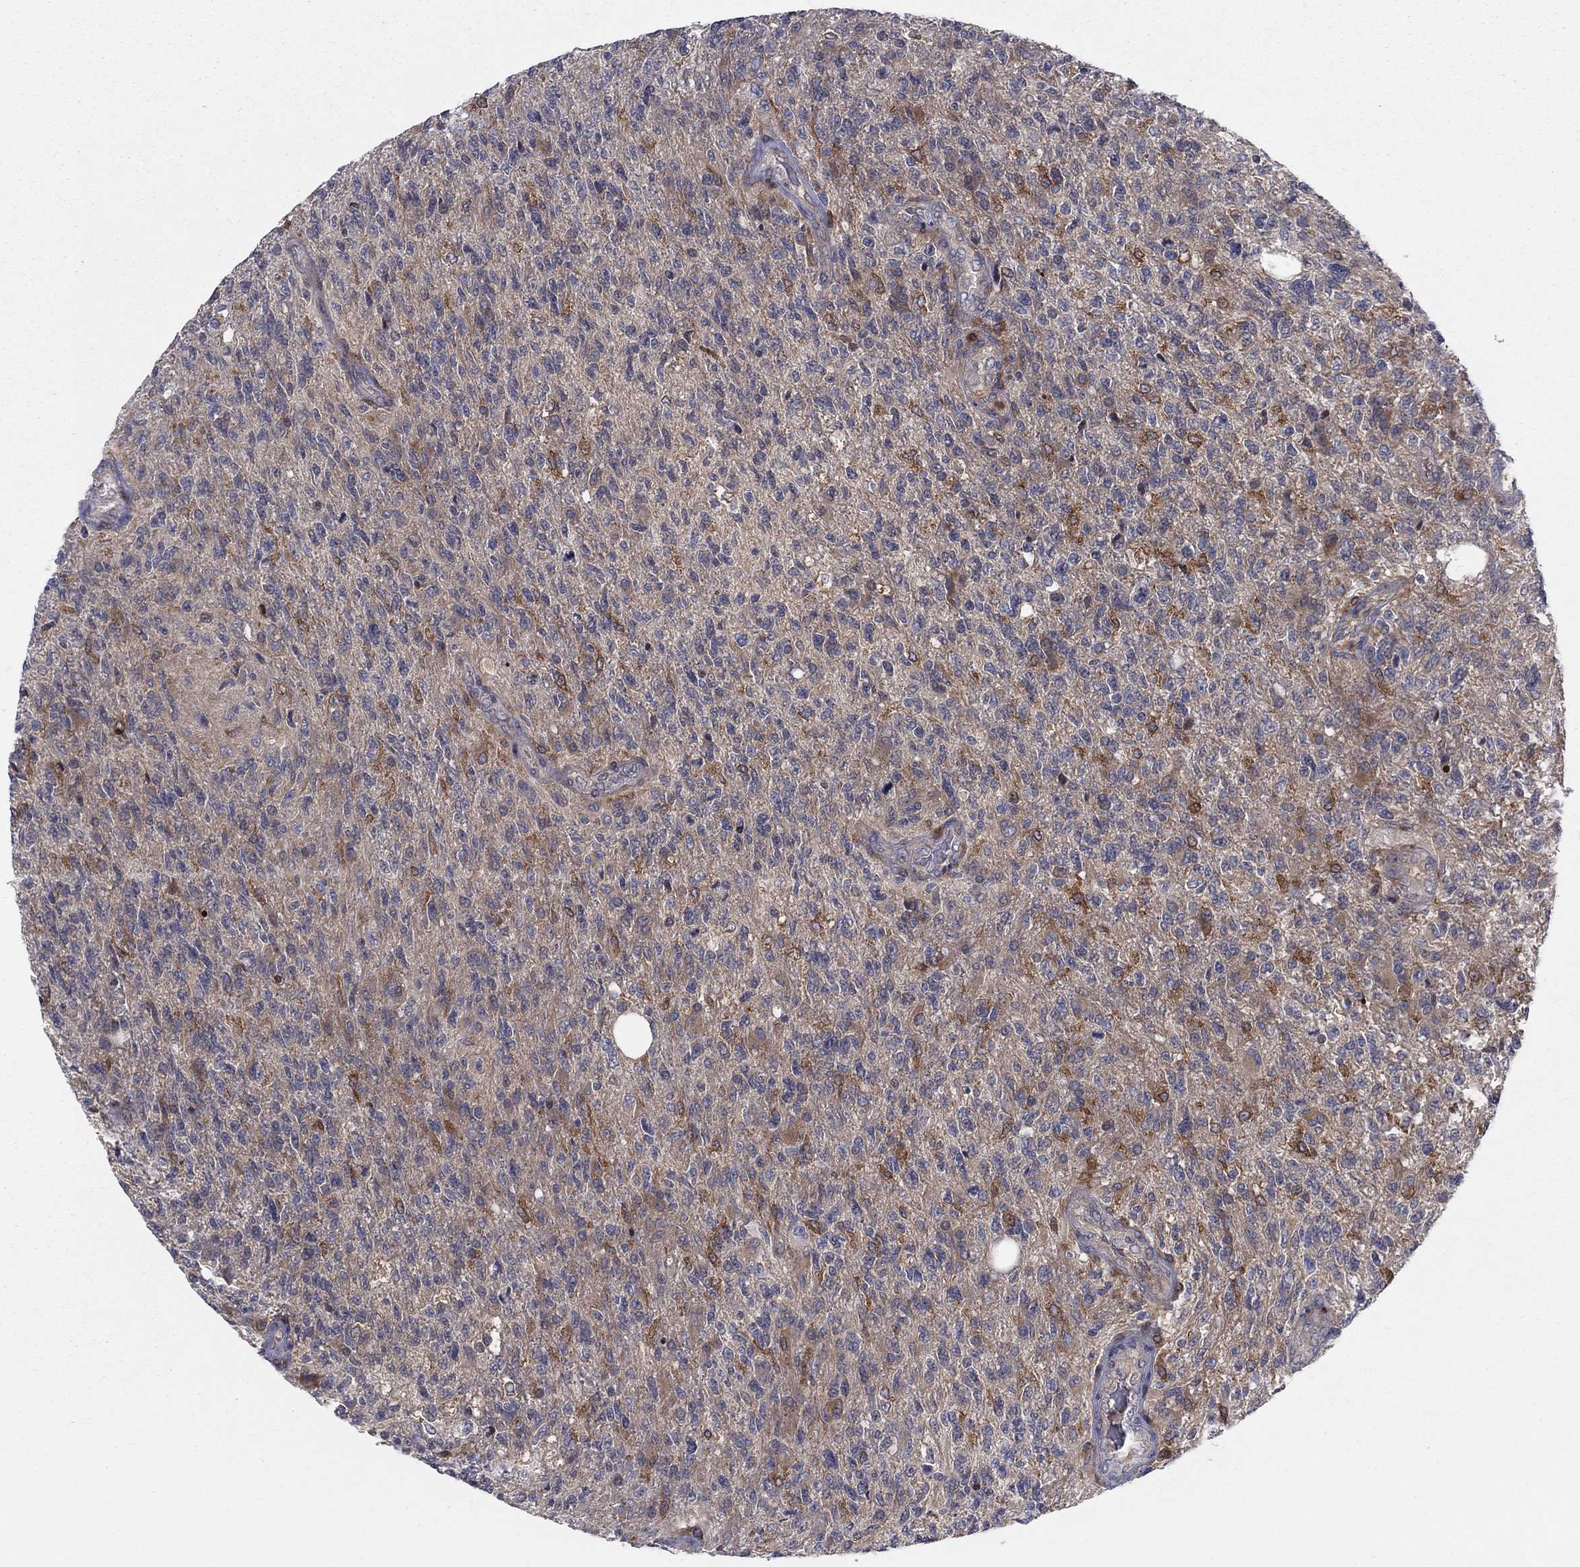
{"staining": {"intensity": "moderate", "quantity": "<25%", "location": "cytoplasmic/membranous"}, "tissue": "glioma", "cell_type": "Tumor cells", "image_type": "cancer", "snomed": [{"axis": "morphology", "description": "Glioma, malignant, High grade"}, {"axis": "topography", "description": "Brain"}], "caption": "Malignant high-grade glioma tissue demonstrates moderate cytoplasmic/membranous expression in approximately <25% of tumor cells, visualized by immunohistochemistry.", "gene": "ZNHIT3", "patient": {"sex": "male", "age": 56}}